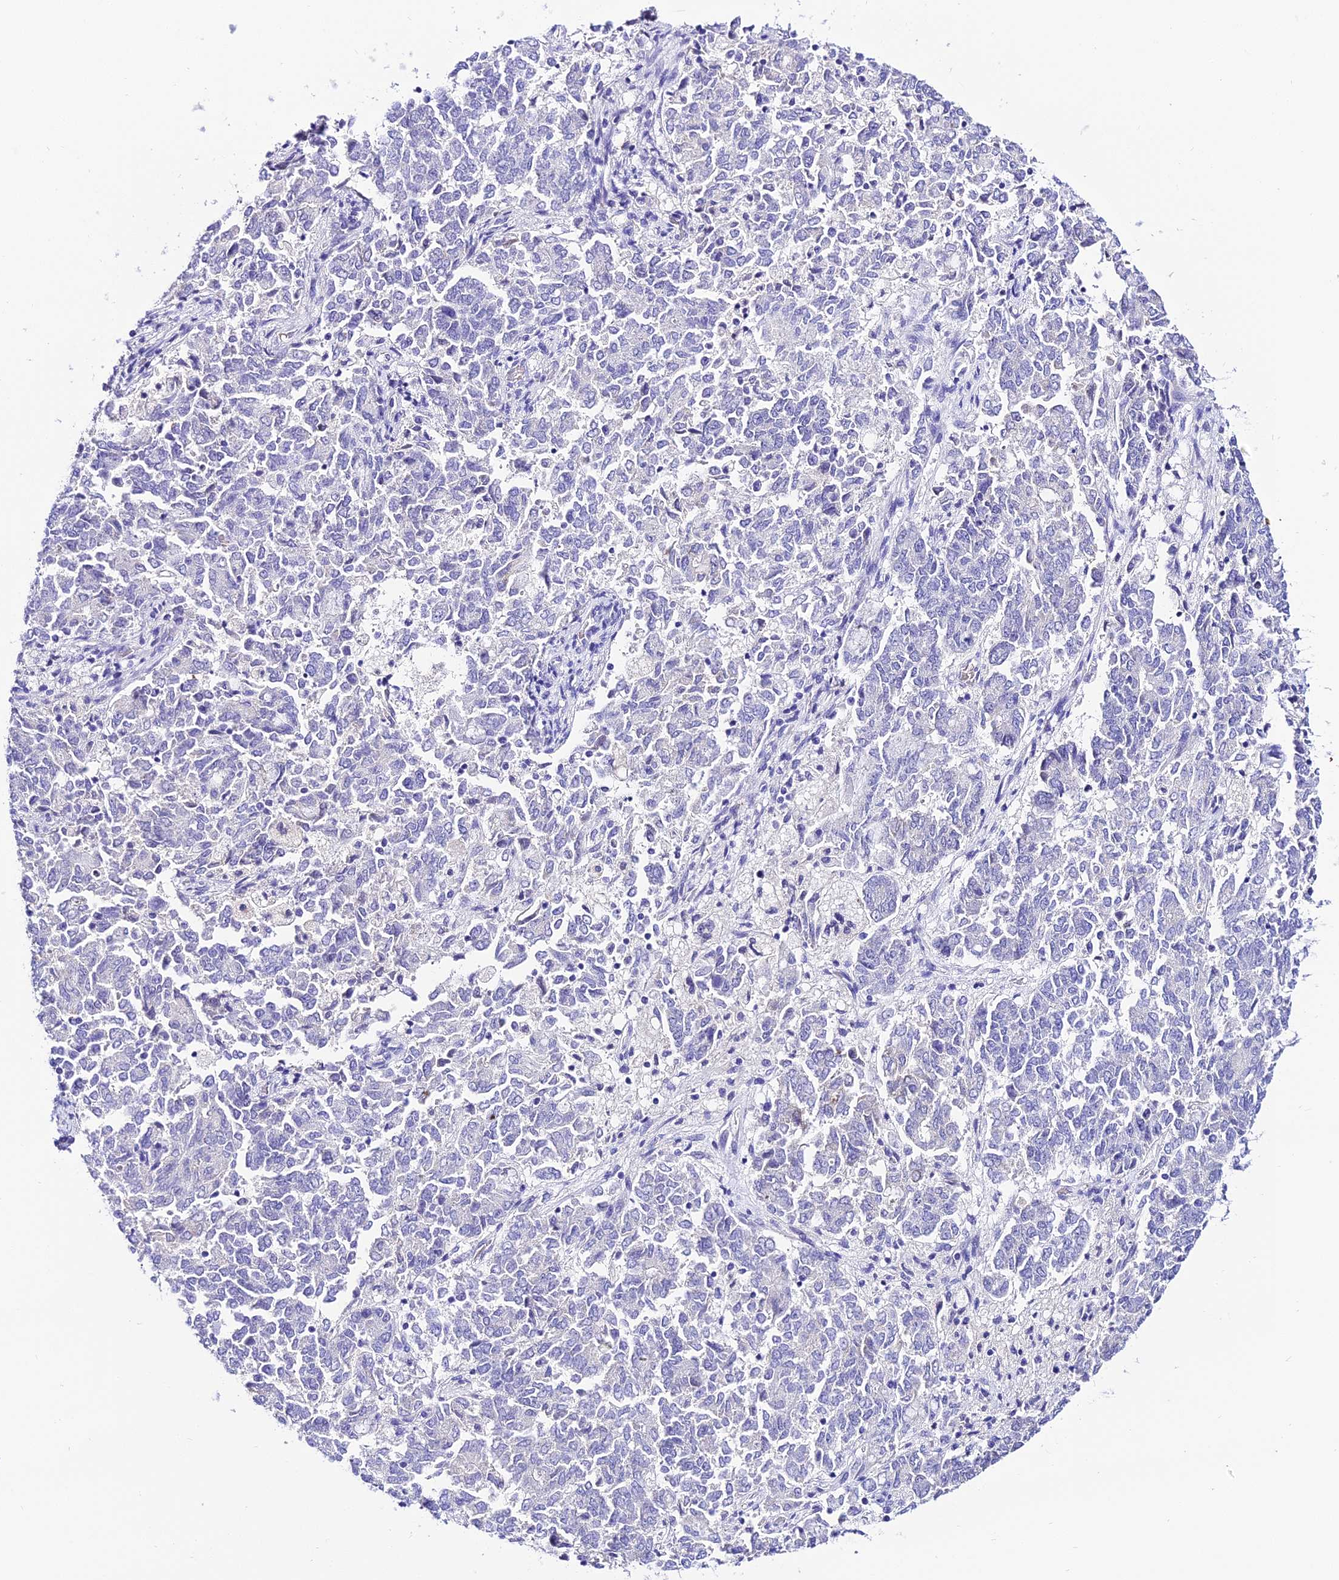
{"staining": {"intensity": "negative", "quantity": "none", "location": "none"}, "tissue": "endometrial cancer", "cell_type": "Tumor cells", "image_type": "cancer", "snomed": [{"axis": "morphology", "description": "Adenocarcinoma, NOS"}, {"axis": "topography", "description": "Endometrium"}], "caption": "High magnification brightfield microscopy of endometrial cancer stained with DAB (3,3'-diaminobenzidine) (brown) and counterstained with hematoxylin (blue): tumor cells show no significant expression. (DAB immunohistochemistry (IHC) visualized using brightfield microscopy, high magnification).", "gene": "DEFB106A", "patient": {"sex": "female", "age": 80}}